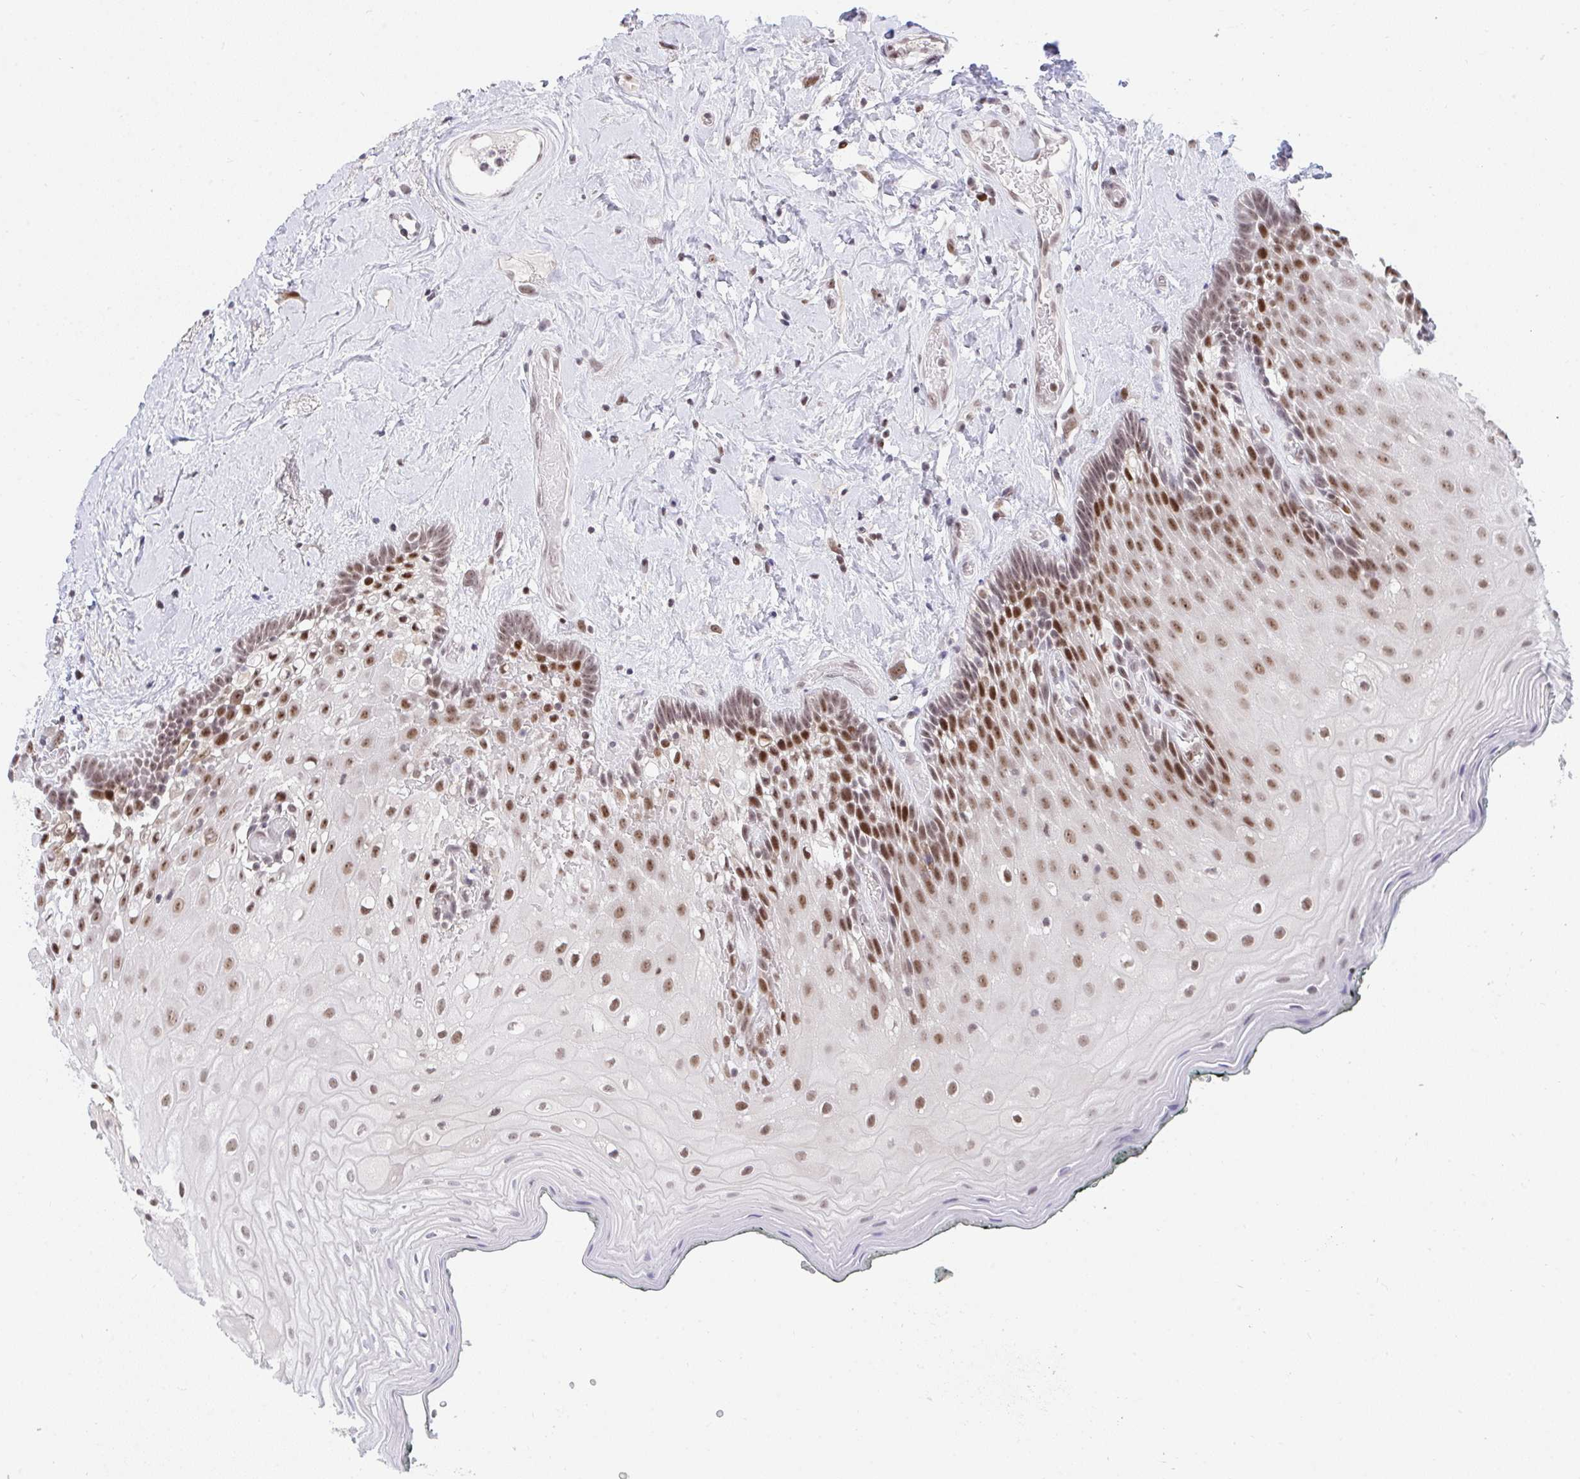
{"staining": {"intensity": "strong", "quantity": "25%-75%", "location": "nuclear"}, "tissue": "oral mucosa", "cell_type": "Squamous epithelial cells", "image_type": "normal", "snomed": [{"axis": "morphology", "description": "Normal tissue, NOS"}, {"axis": "morphology", "description": "Squamous cell carcinoma, NOS"}, {"axis": "topography", "description": "Oral tissue"}, {"axis": "topography", "description": "Head-Neck"}], "caption": "Squamous epithelial cells display high levels of strong nuclear expression in about 25%-75% of cells in normal human oral mucosa. (DAB (3,3'-diaminobenzidine) IHC with brightfield microscopy, high magnification).", "gene": "RFC4", "patient": {"sex": "male", "age": 64}}